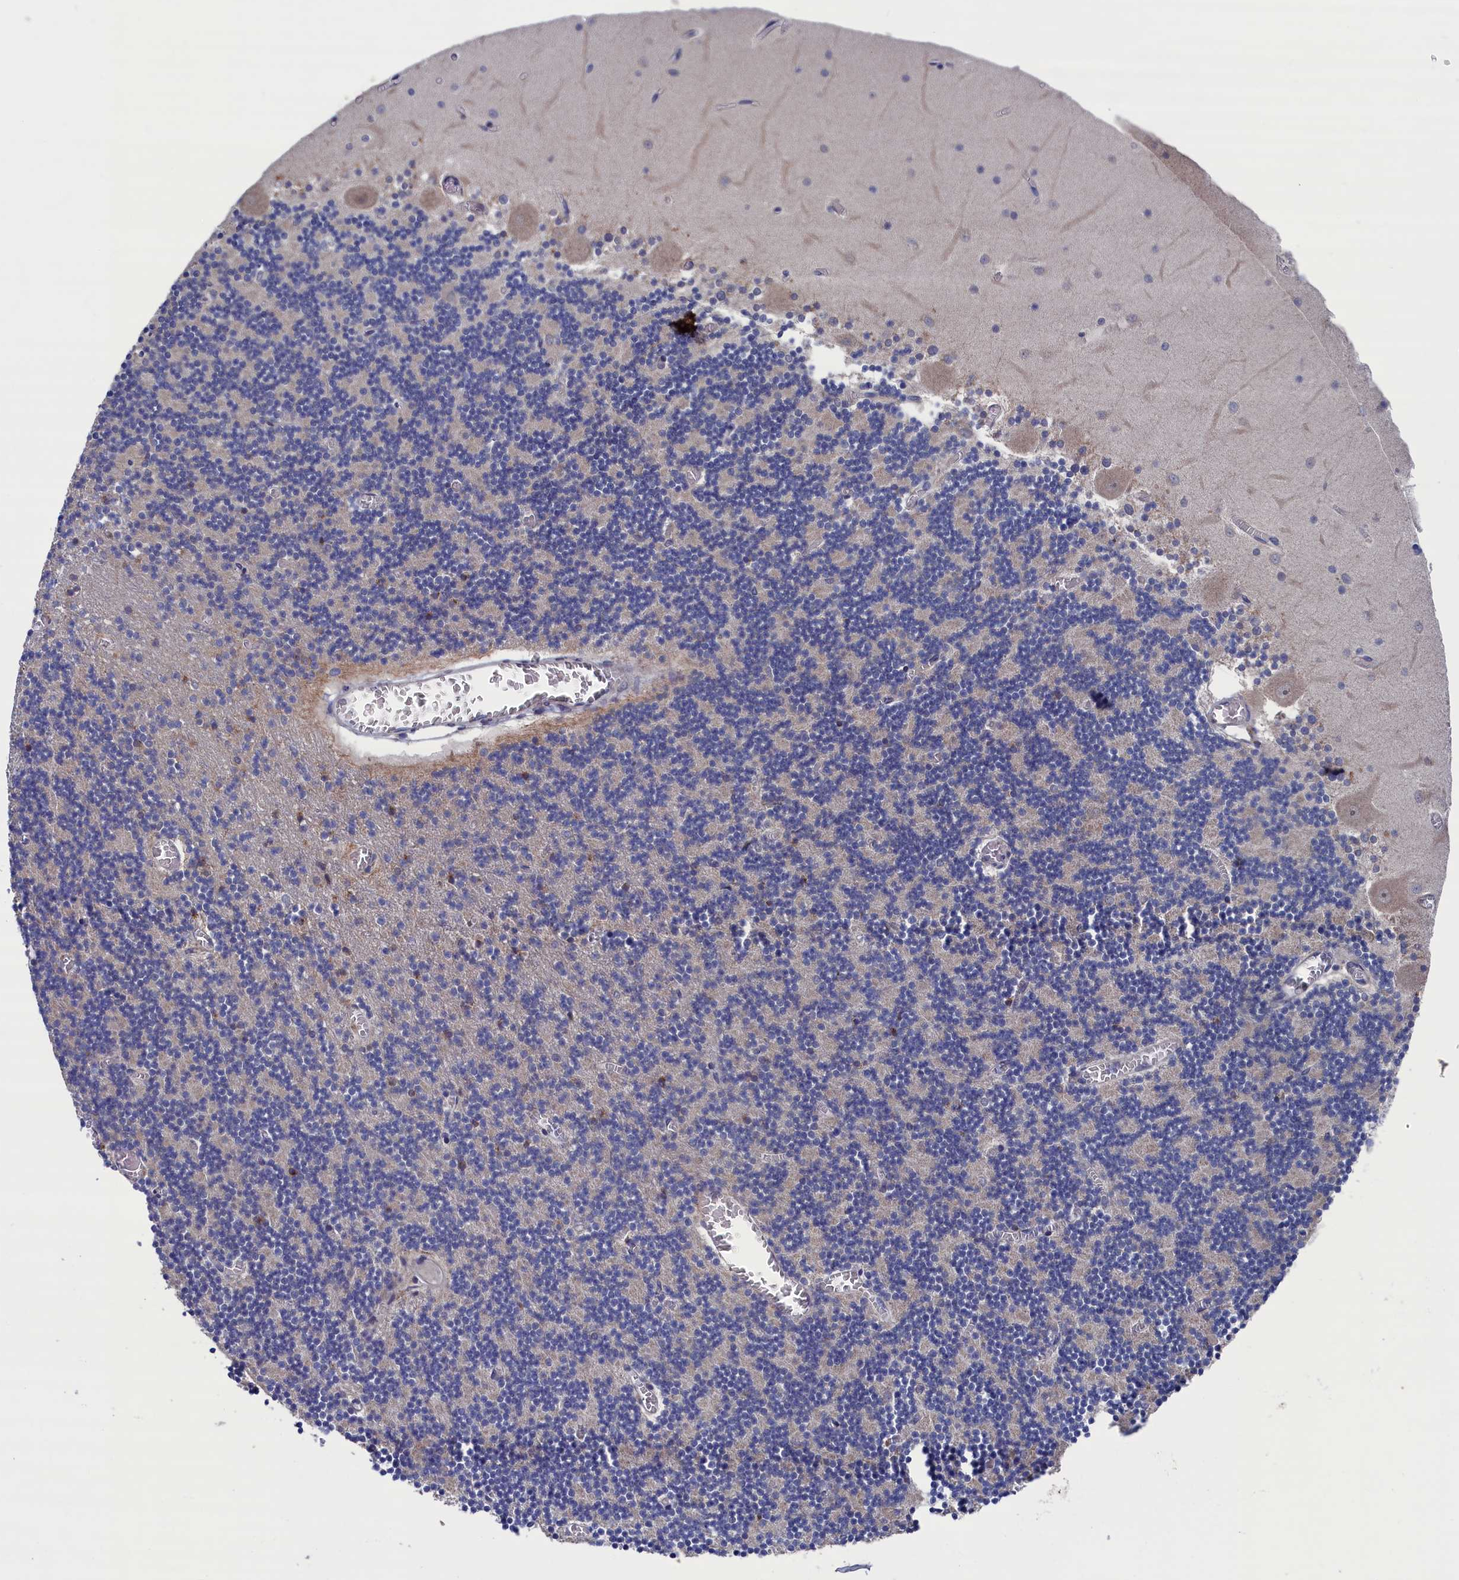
{"staining": {"intensity": "negative", "quantity": "none", "location": "none"}, "tissue": "cerebellum", "cell_type": "Cells in granular layer", "image_type": "normal", "snomed": [{"axis": "morphology", "description": "Normal tissue, NOS"}, {"axis": "topography", "description": "Cerebellum"}], "caption": "Immunohistochemical staining of unremarkable cerebellum demonstrates no significant expression in cells in granular layer.", "gene": "SPATA13", "patient": {"sex": "female", "age": 28}}